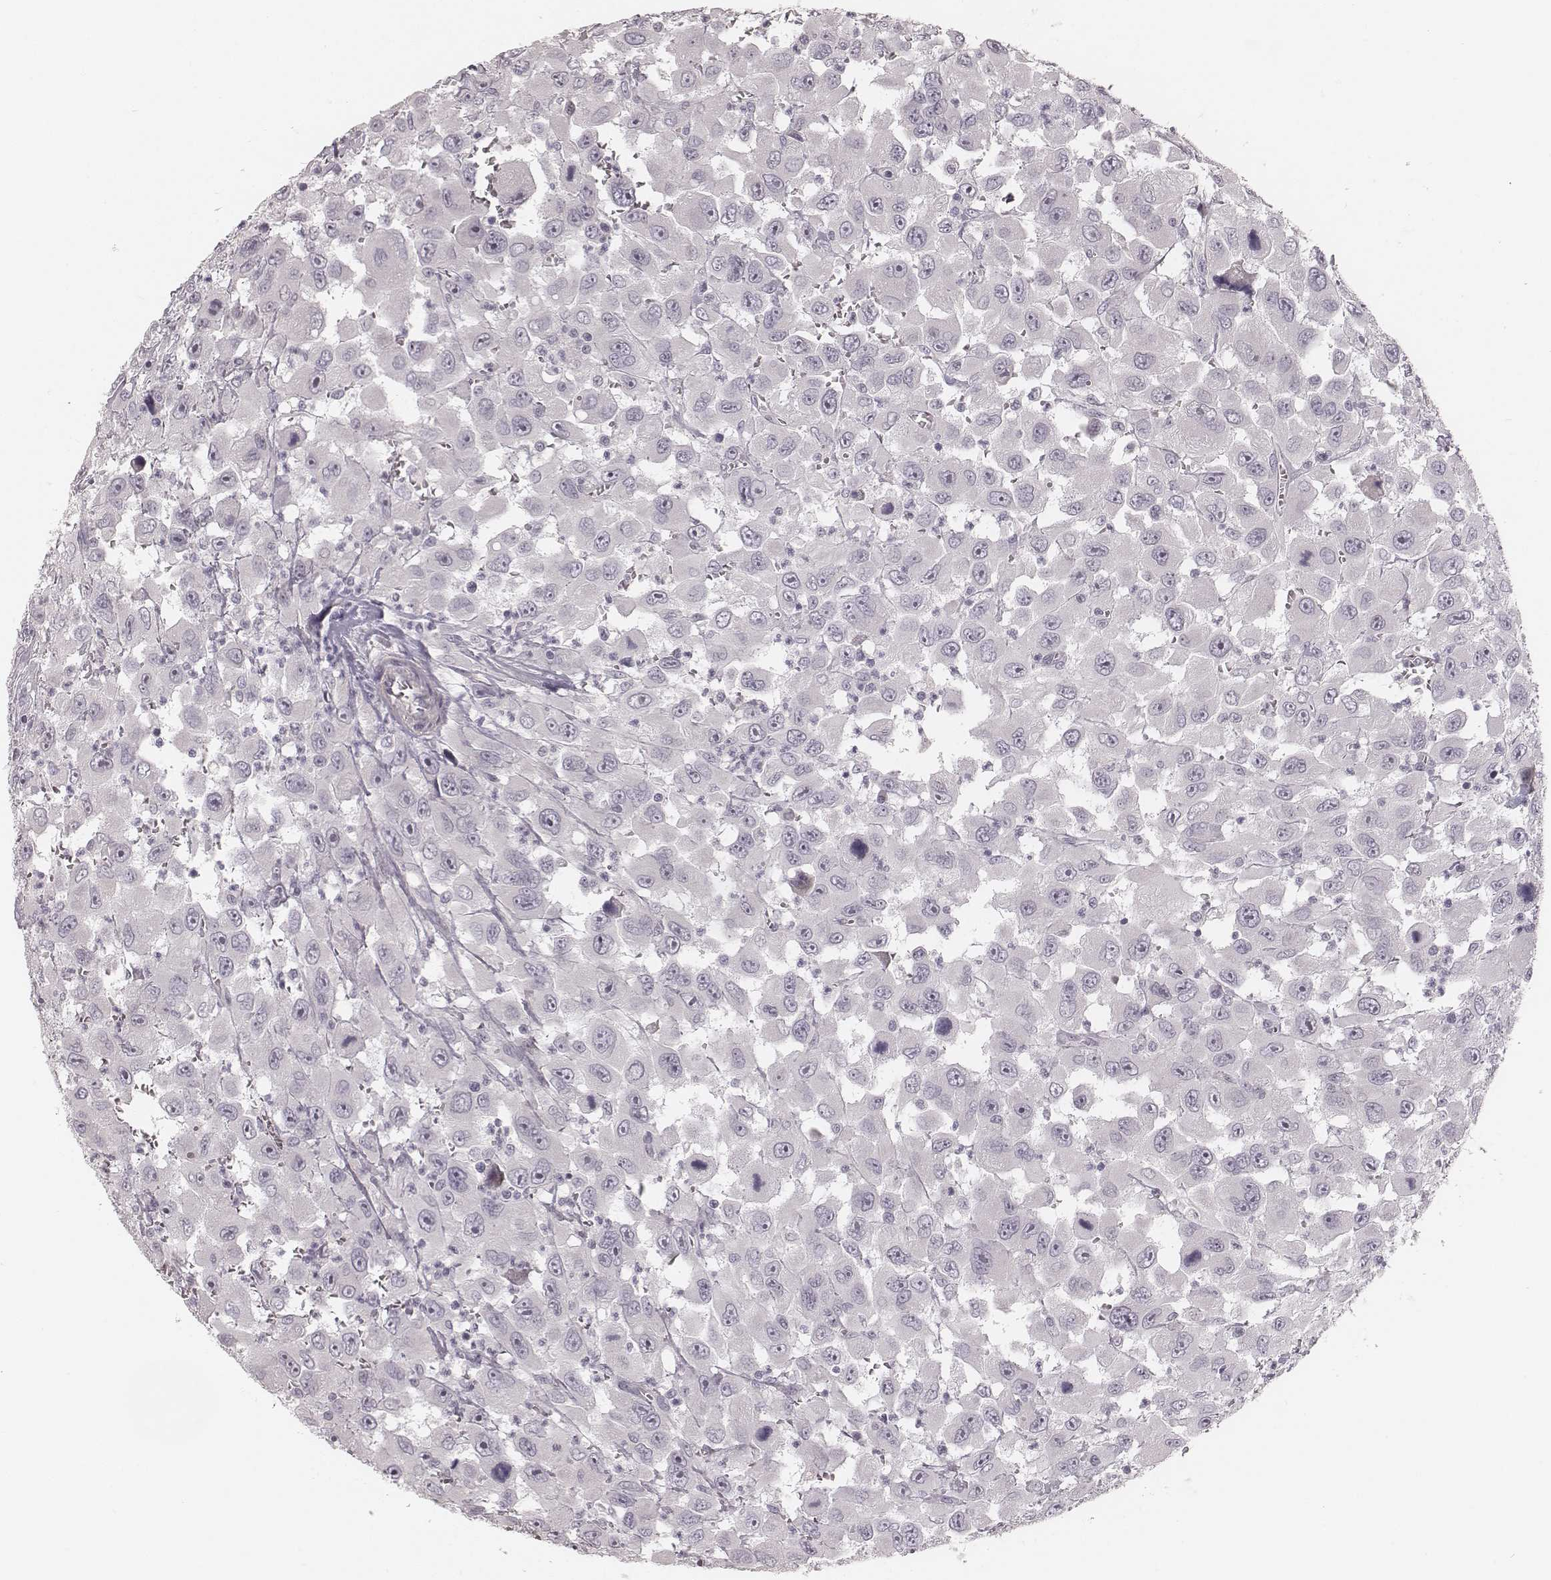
{"staining": {"intensity": "negative", "quantity": "none", "location": "none"}, "tissue": "head and neck cancer", "cell_type": "Tumor cells", "image_type": "cancer", "snomed": [{"axis": "morphology", "description": "Squamous cell carcinoma, NOS"}, {"axis": "morphology", "description": "Squamous cell carcinoma, metastatic, NOS"}, {"axis": "topography", "description": "Oral tissue"}, {"axis": "topography", "description": "Head-Neck"}], "caption": "This photomicrograph is of head and neck cancer stained with immunohistochemistry to label a protein in brown with the nuclei are counter-stained blue. There is no expression in tumor cells. (DAB immunohistochemistry, high magnification).", "gene": "SPATA24", "patient": {"sex": "female", "age": 85}}